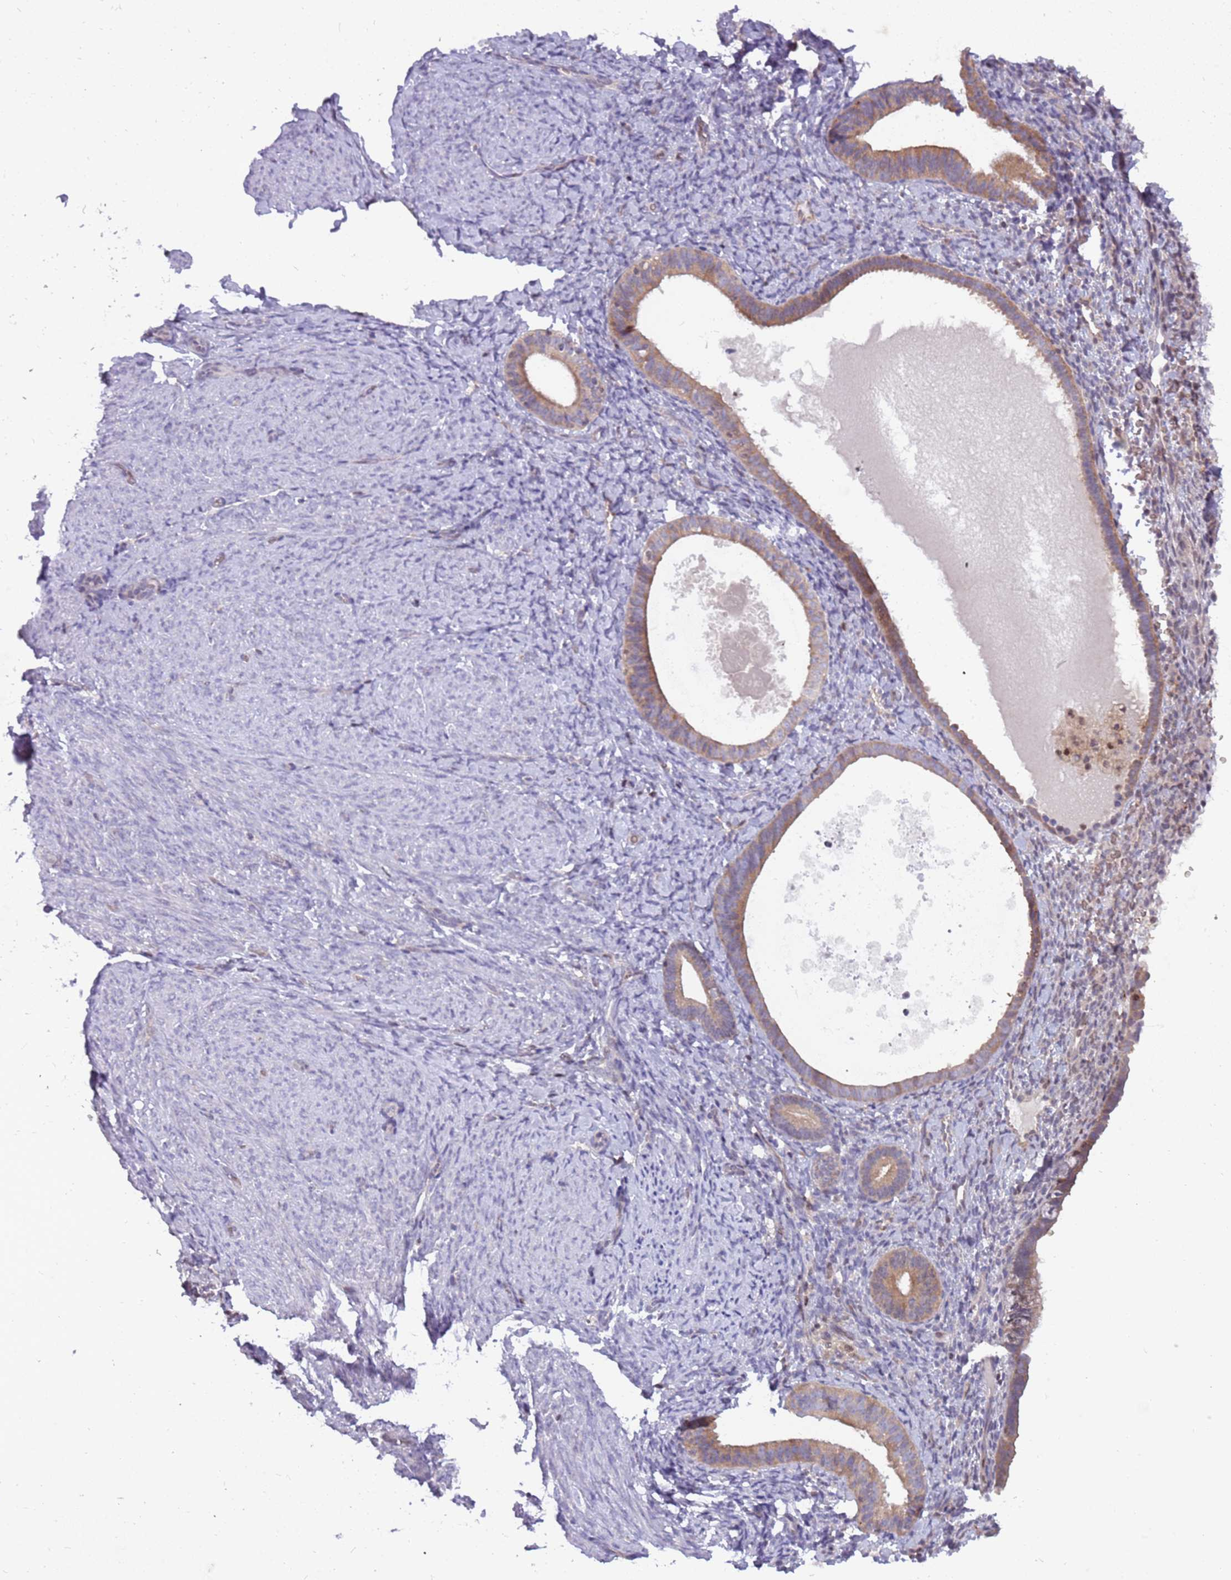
{"staining": {"intensity": "negative", "quantity": "none", "location": "none"}, "tissue": "endometrium", "cell_type": "Cells in endometrial stroma", "image_type": "normal", "snomed": [{"axis": "morphology", "description": "Normal tissue, NOS"}, {"axis": "topography", "description": "Endometrium"}], "caption": "A micrograph of endometrium stained for a protein shows no brown staining in cells in endometrial stroma. (DAB immunohistochemistry (IHC) visualized using brightfield microscopy, high magnification).", "gene": "ARHGEF35", "patient": {"sex": "female", "age": 65}}